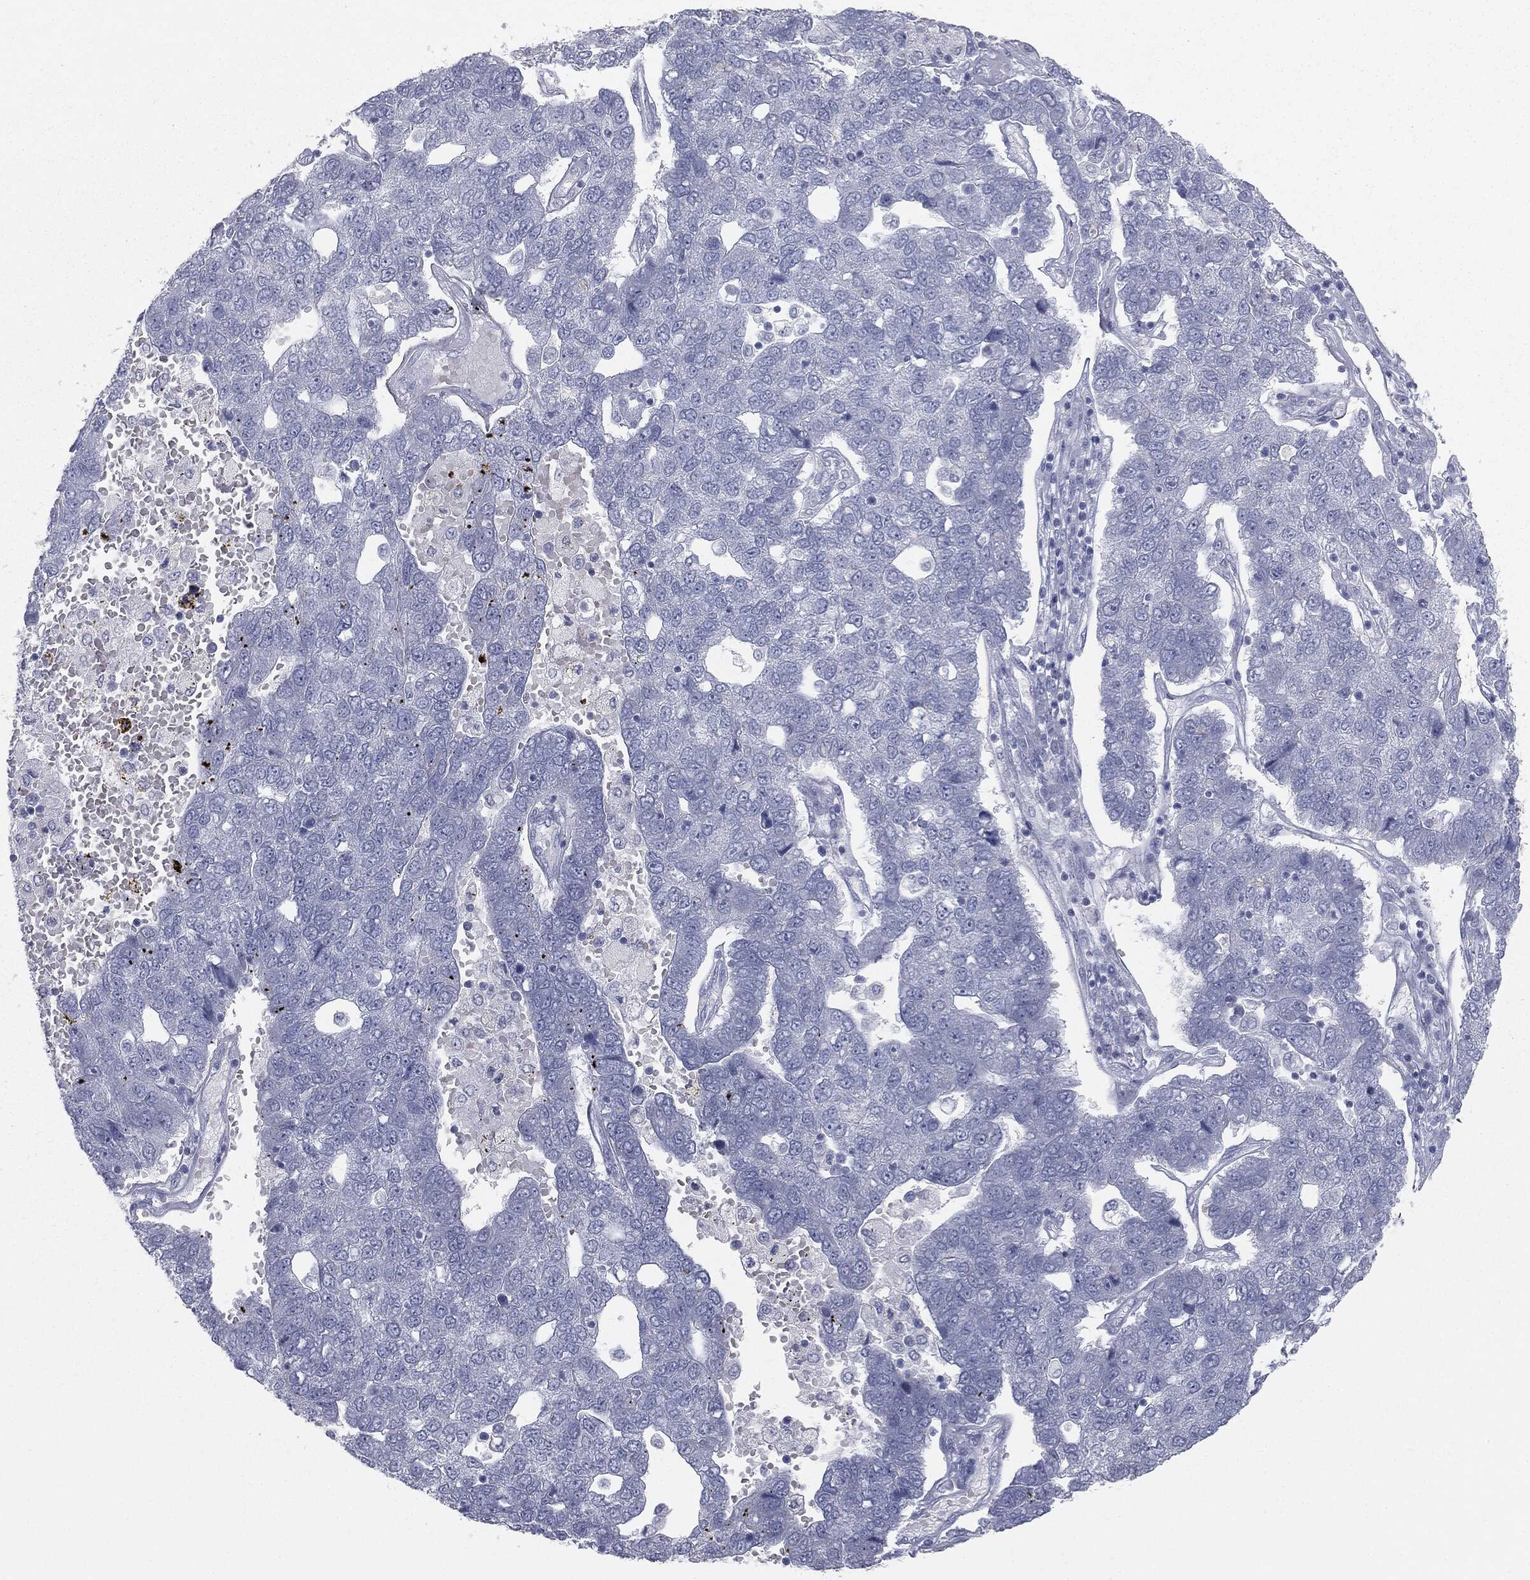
{"staining": {"intensity": "negative", "quantity": "none", "location": "none"}, "tissue": "pancreatic cancer", "cell_type": "Tumor cells", "image_type": "cancer", "snomed": [{"axis": "morphology", "description": "Adenocarcinoma, NOS"}, {"axis": "topography", "description": "Pancreas"}], "caption": "The image shows no staining of tumor cells in pancreatic cancer (adenocarcinoma).", "gene": "MUC5AC", "patient": {"sex": "female", "age": 61}}